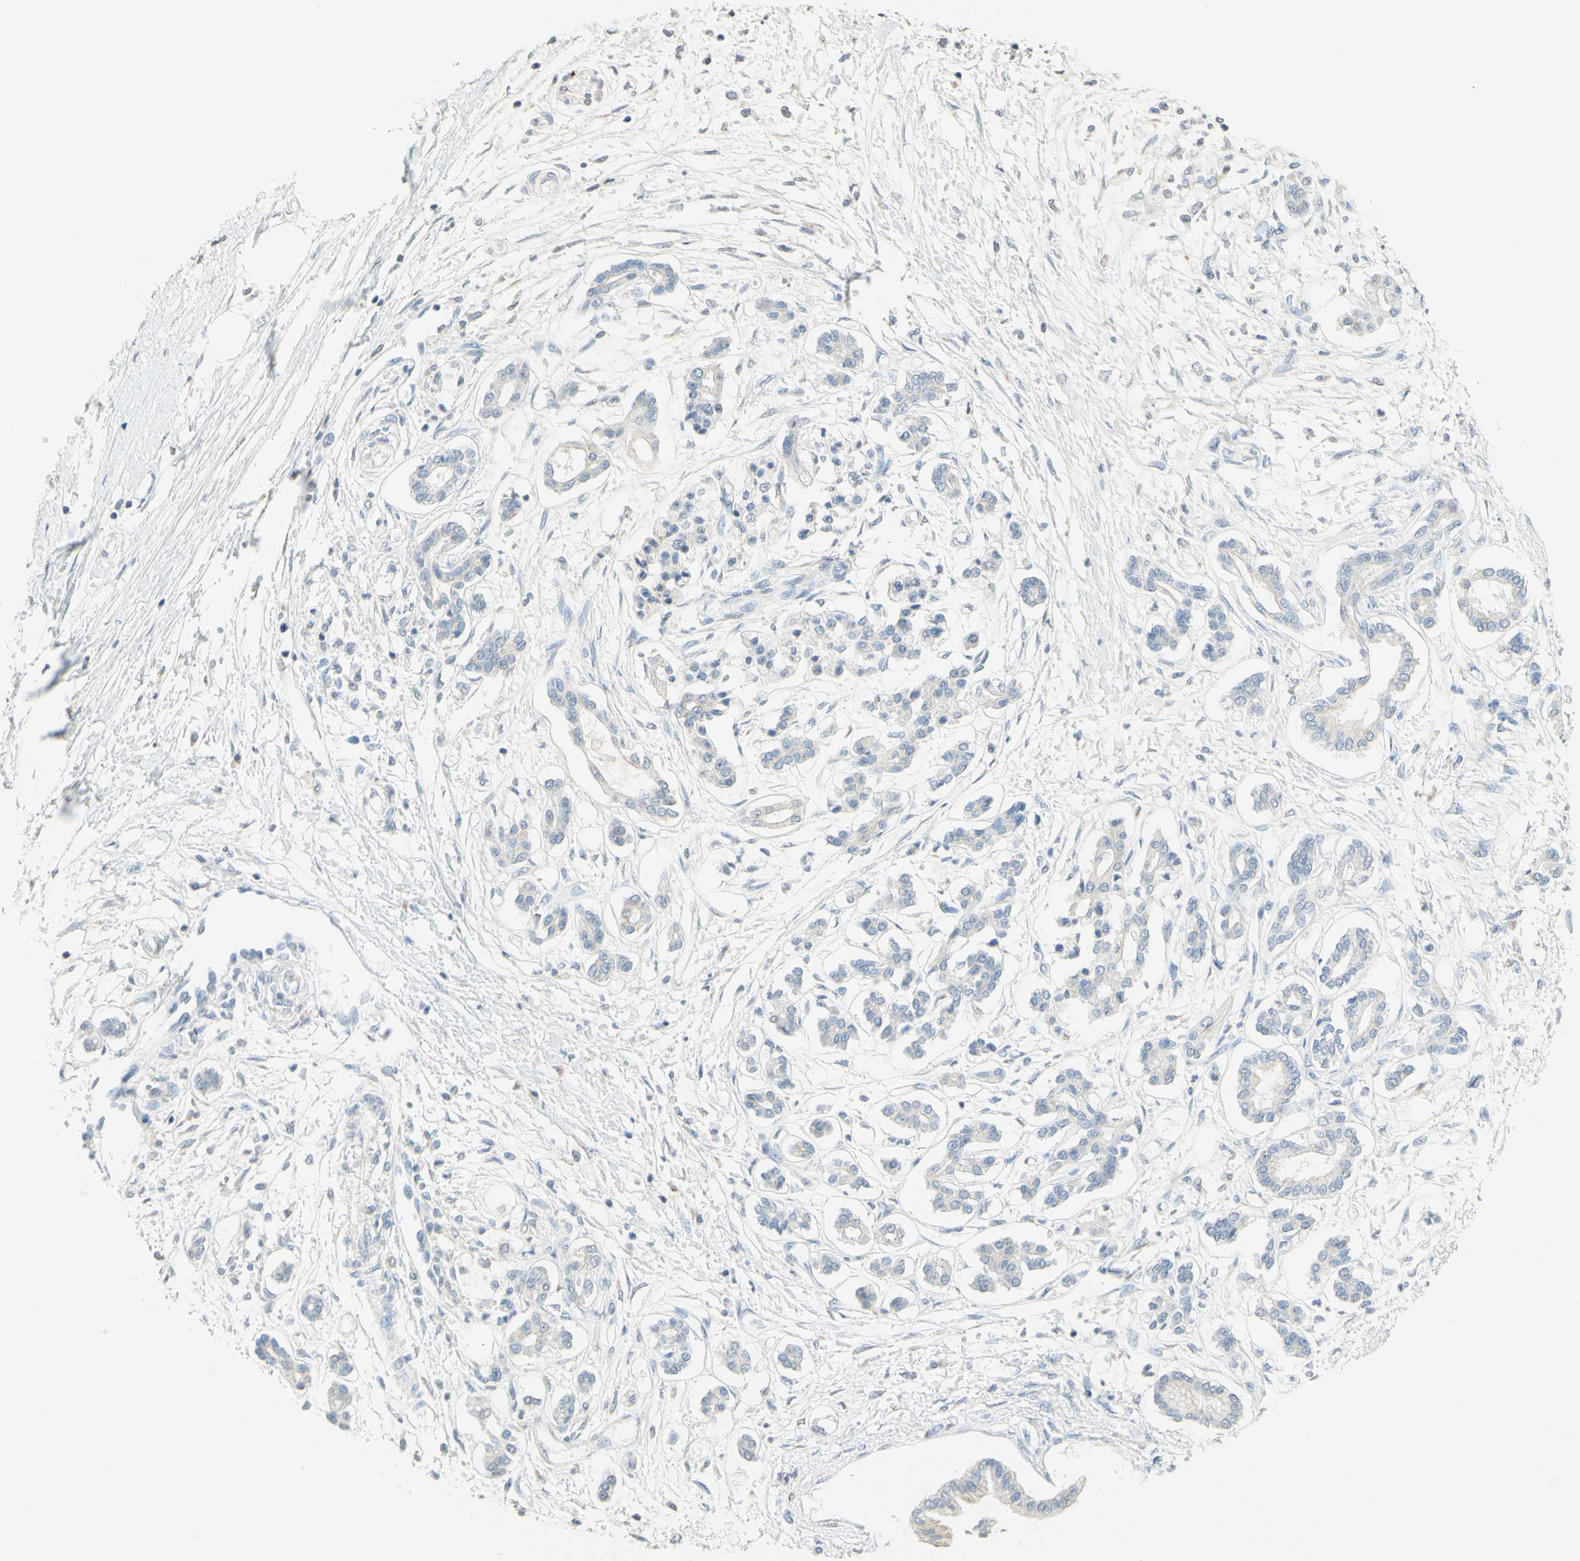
{"staining": {"intensity": "negative", "quantity": "none", "location": "none"}, "tissue": "pancreatic cancer", "cell_type": "Tumor cells", "image_type": "cancer", "snomed": [{"axis": "morphology", "description": "Adenocarcinoma, NOS"}, {"axis": "topography", "description": "Pancreas"}], "caption": "An immunohistochemistry (IHC) micrograph of adenocarcinoma (pancreatic) is shown. There is no staining in tumor cells of adenocarcinoma (pancreatic).", "gene": "MAG", "patient": {"sex": "male", "age": 56}}